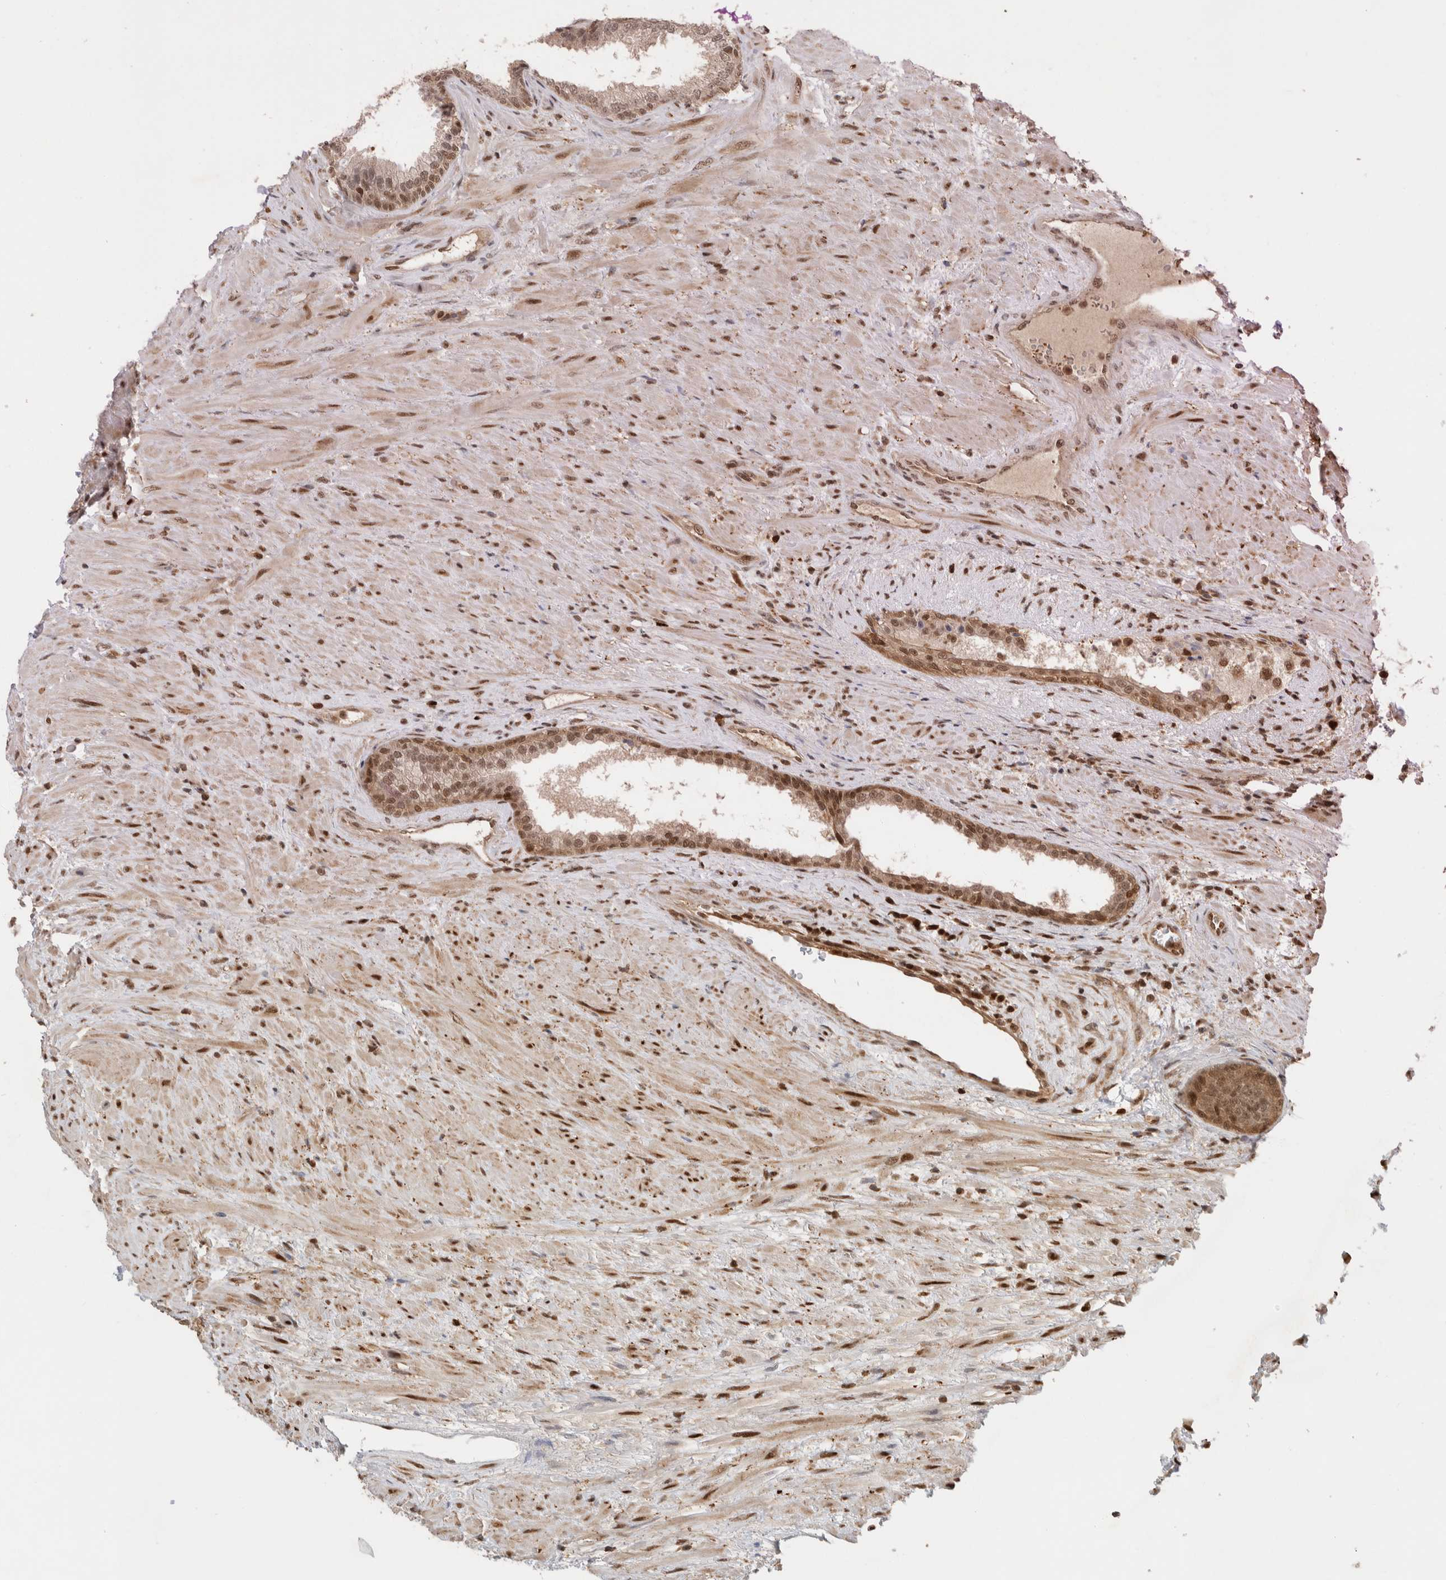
{"staining": {"intensity": "moderate", "quantity": ">75%", "location": "cytoplasmic/membranous,nuclear"}, "tissue": "prostate", "cell_type": "Glandular cells", "image_type": "normal", "snomed": [{"axis": "morphology", "description": "Normal tissue, NOS"}, {"axis": "topography", "description": "Prostate"}], "caption": "Prostate stained for a protein reveals moderate cytoplasmic/membranous,nuclear positivity in glandular cells. The staining was performed using DAB, with brown indicating positive protein expression. Nuclei are stained blue with hematoxylin.", "gene": "SNRNP40", "patient": {"sex": "male", "age": 76}}